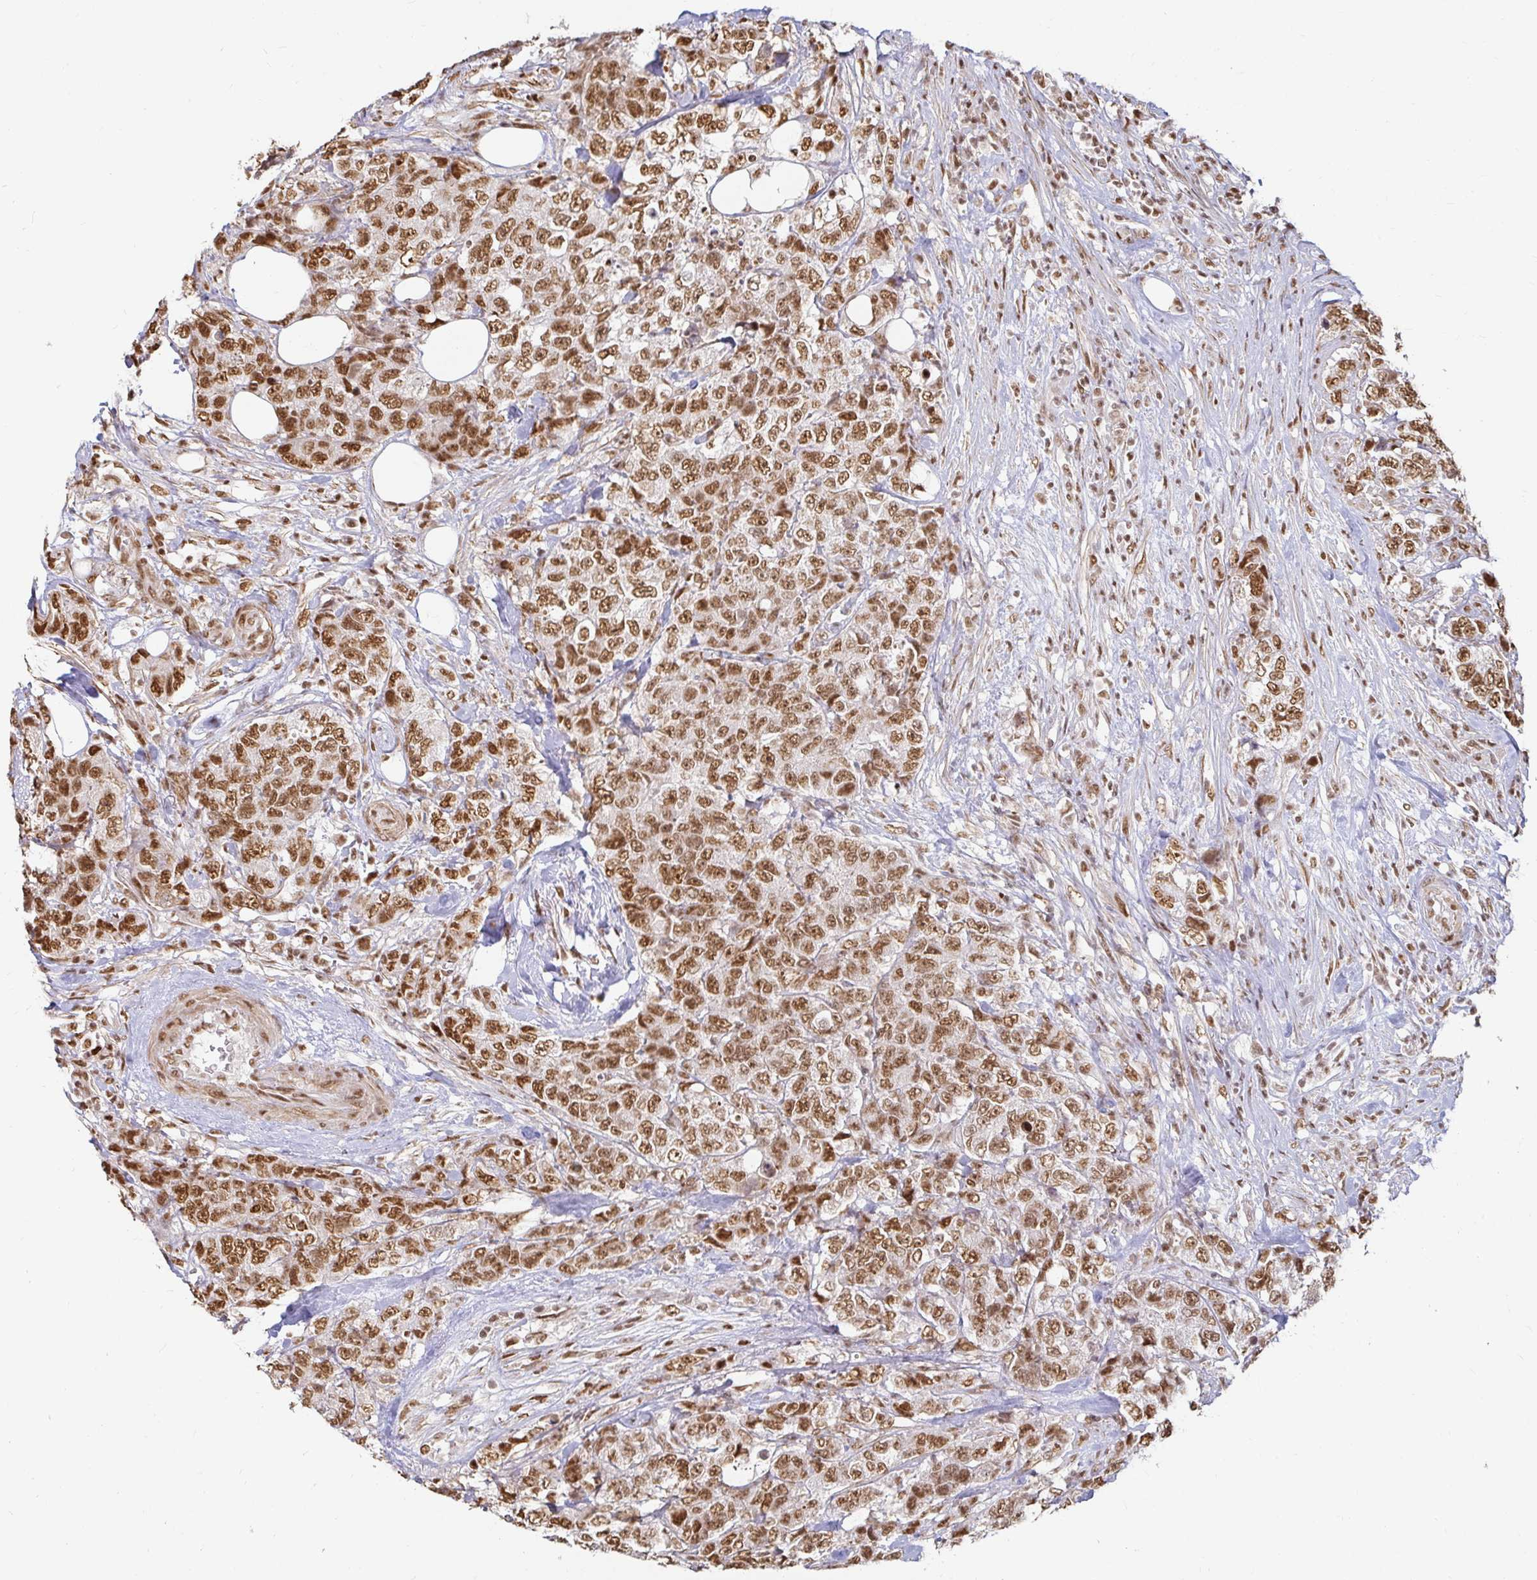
{"staining": {"intensity": "strong", "quantity": ">75%", "location": "nuclear"}, "tissue": "urothelial cancer", "cell_type": "Tumor cells", "image_type": "cancer", "snomed": [{"axis": "morphology", "description": "Urothelial carcinoma, High grade"}, {"axis": "topography", "description": "Urinary bladder"}], "caption": "Urothelial cancer stained for a protein (brown) exhibits strong nuclear positive expression in approximately >75% of tumor cells.", "gene": "HNRNPU", "patient": {"sex": "female", "age": 78}}